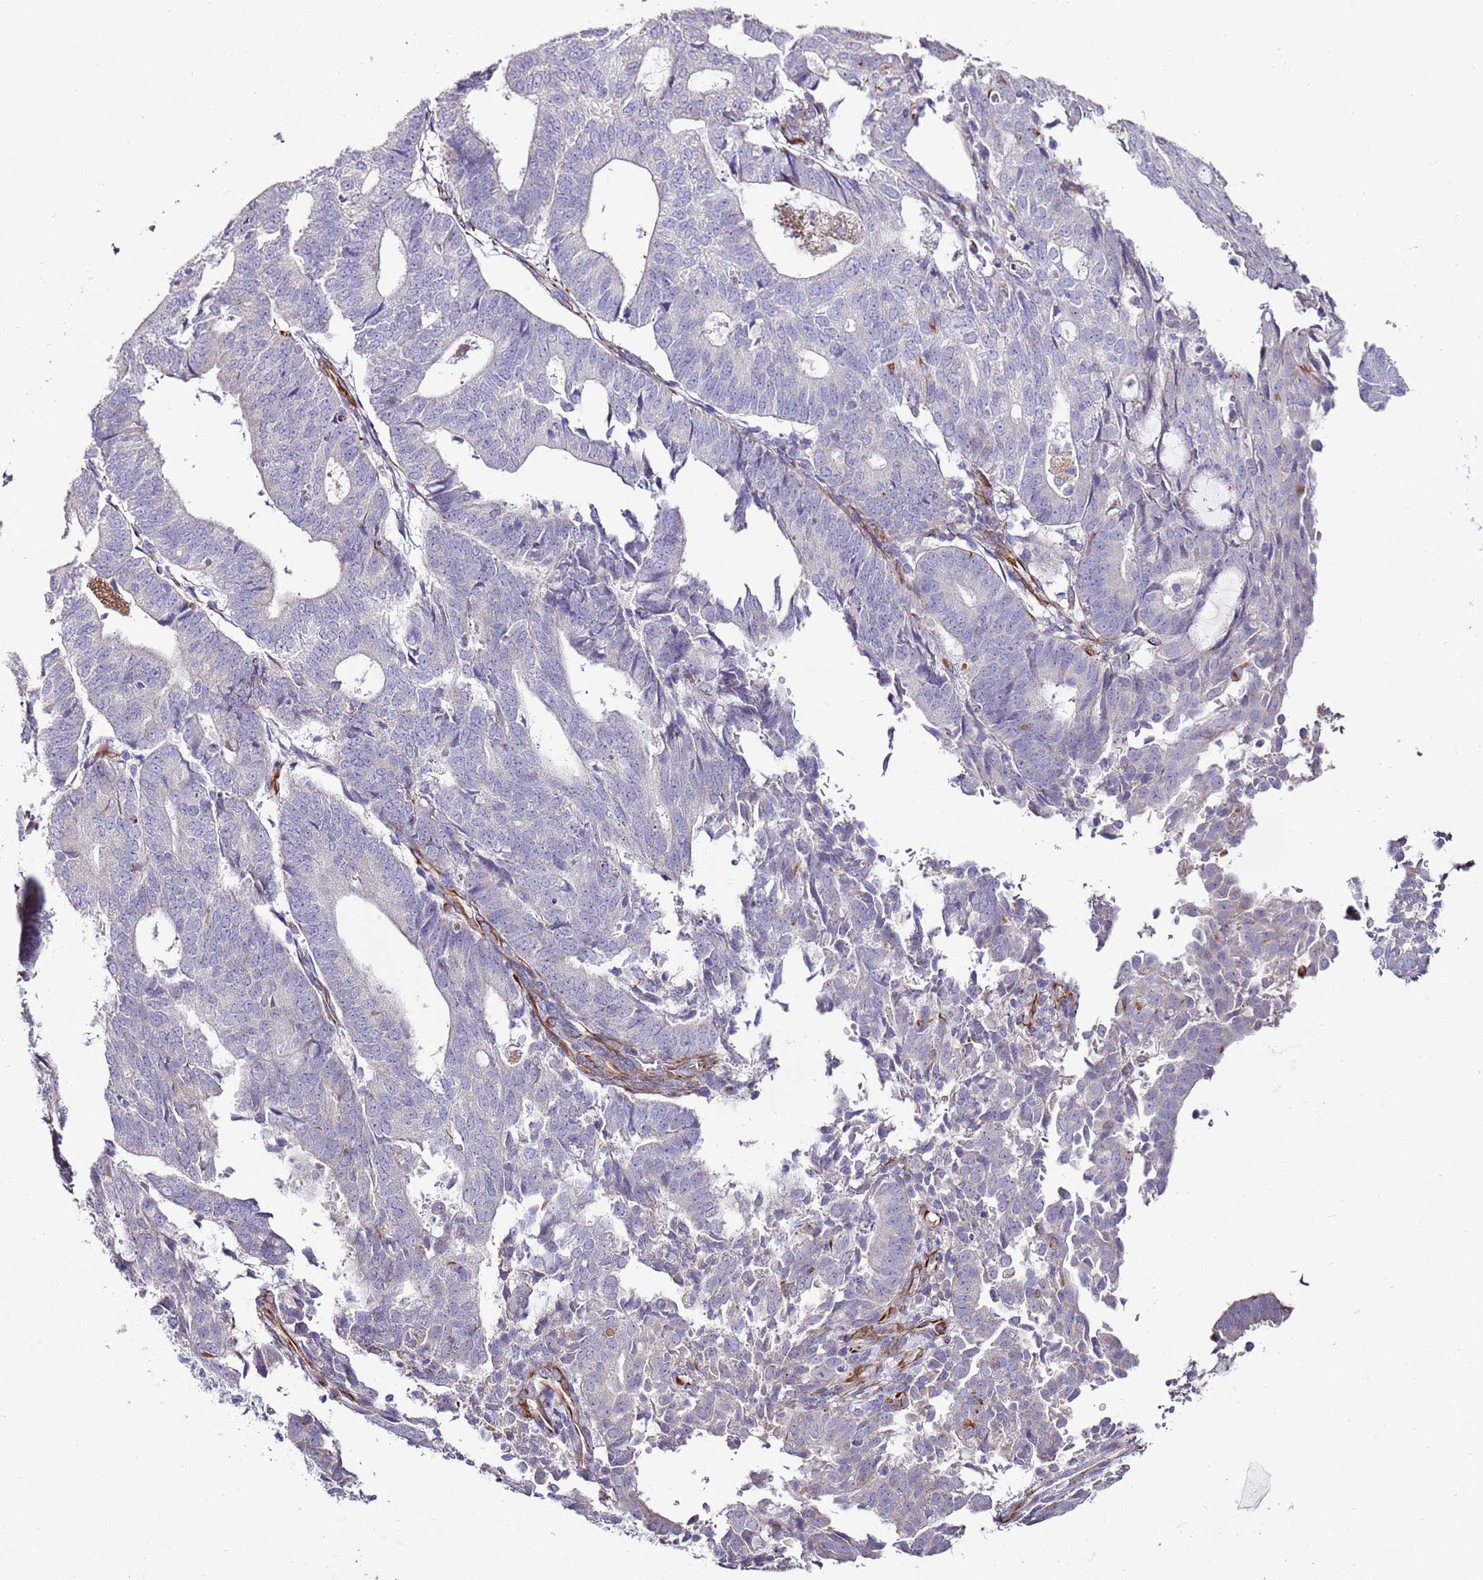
{"staining": {"intensity": "negative", "quantity": "none", "location": "none"}, "tissue": "endometrial cancer", "cell_type": "Tumor cells", "image_type": "cancer", "snomed": [{"axis": "morphology", "description": "Adenocarcinoma, NOS"}, {"axis": "topography", "description": "Endometrium"}], "caption": "Tumor cells show no significant protein positivity in endometrial cancer.", "gene": "ZNF786", "patient": {"sex": "female", "age": 70}}